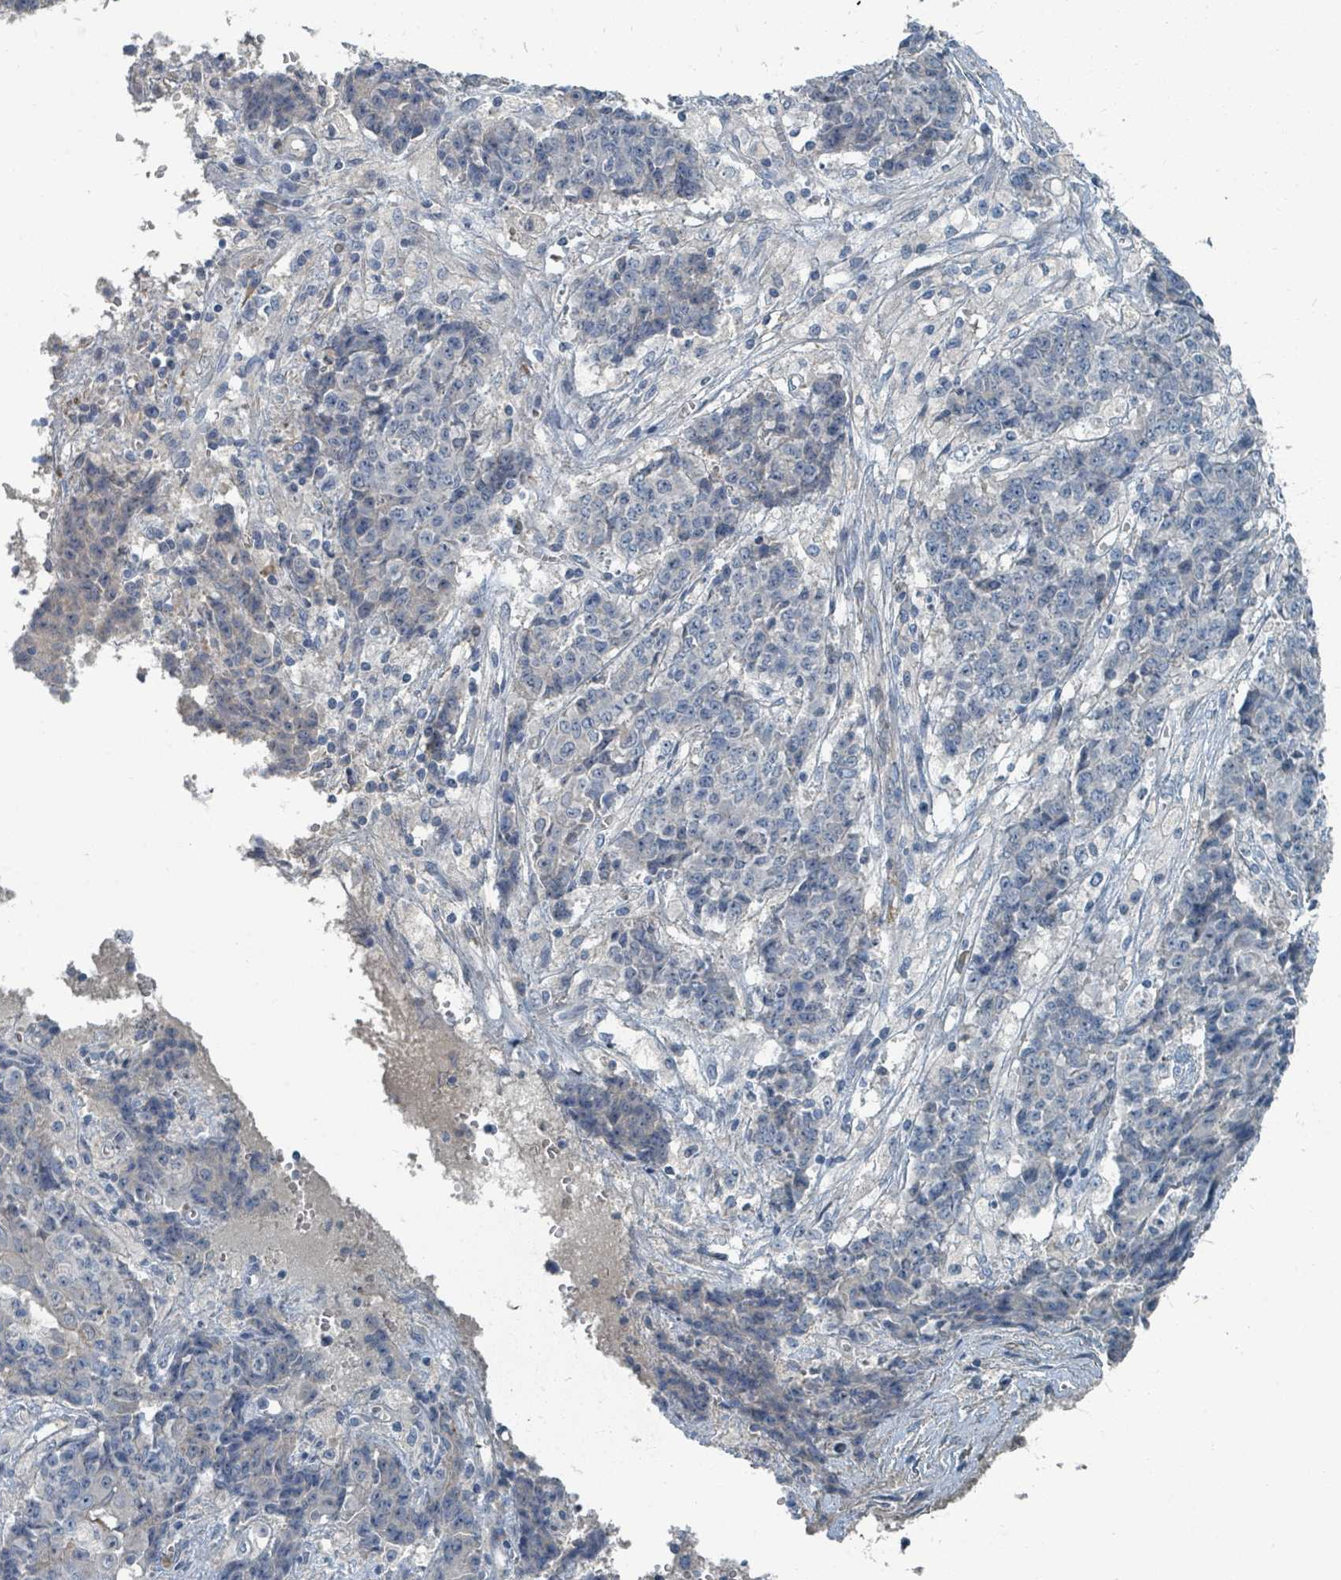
{"staining": {"intensity": "negative", "quantity": "none", "location": "none"}, "tissue": "ovarian cancer", "cell_type": "Tumor cells", "image_type": "cancer", "snomed": [{"axis": "morphology", "description": "Carcinoma, endometroid"}, {"axis": "topography", "description": "Ovary"}], "caption": "This is a photomicrograph of immunohistochemistry (IHC) staining of ovarian cancer (endometroid carcinoma), which shows no positivity in tumor cells.", "gene": "SLC44A5", "patient": {"sex": "female", "age": 42}}